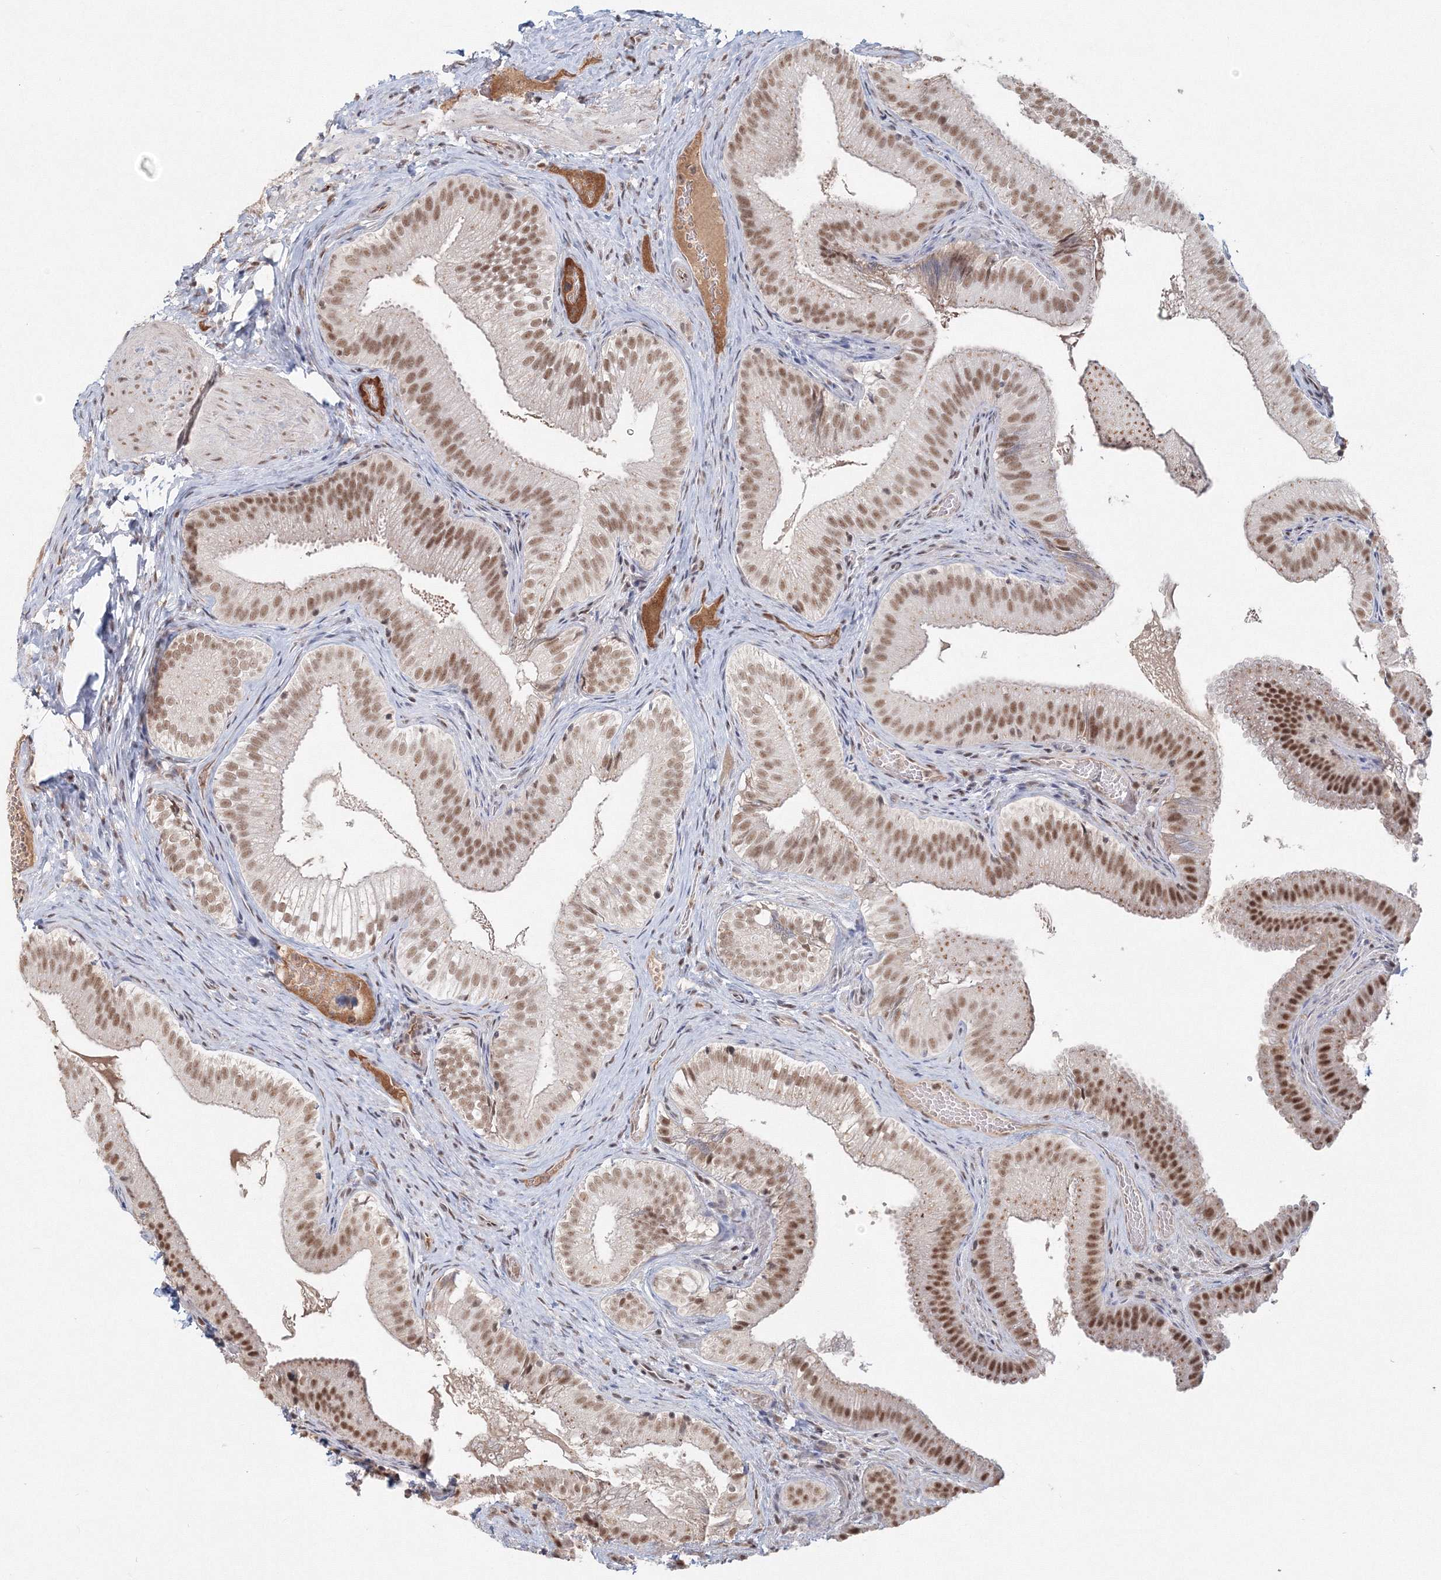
{"staining": {"intensity": "moderate", "quantity": ">75%", "location": "nuclear"}, "tissue": "gallbladder", "cell_type": "Glandular cells", "image_type": "normal", "snomed": [{"axis": "morphology", "description": "Normal tissue, NOS"}, {"axis": "topography", "description": "Gallbladder"}], "caption": "High-magnification brightfield microscopy of unremarkable gallbladder stained with DAB (3,3'-diaminobenzidine) (brown) and counterstained with hematoxylin (blue). glandular cells exhibit moderate nuclear positivity is present in approximately>75% of cells.", "gene": "IWS1", "patient": {"sex": "female", "age": 30}}